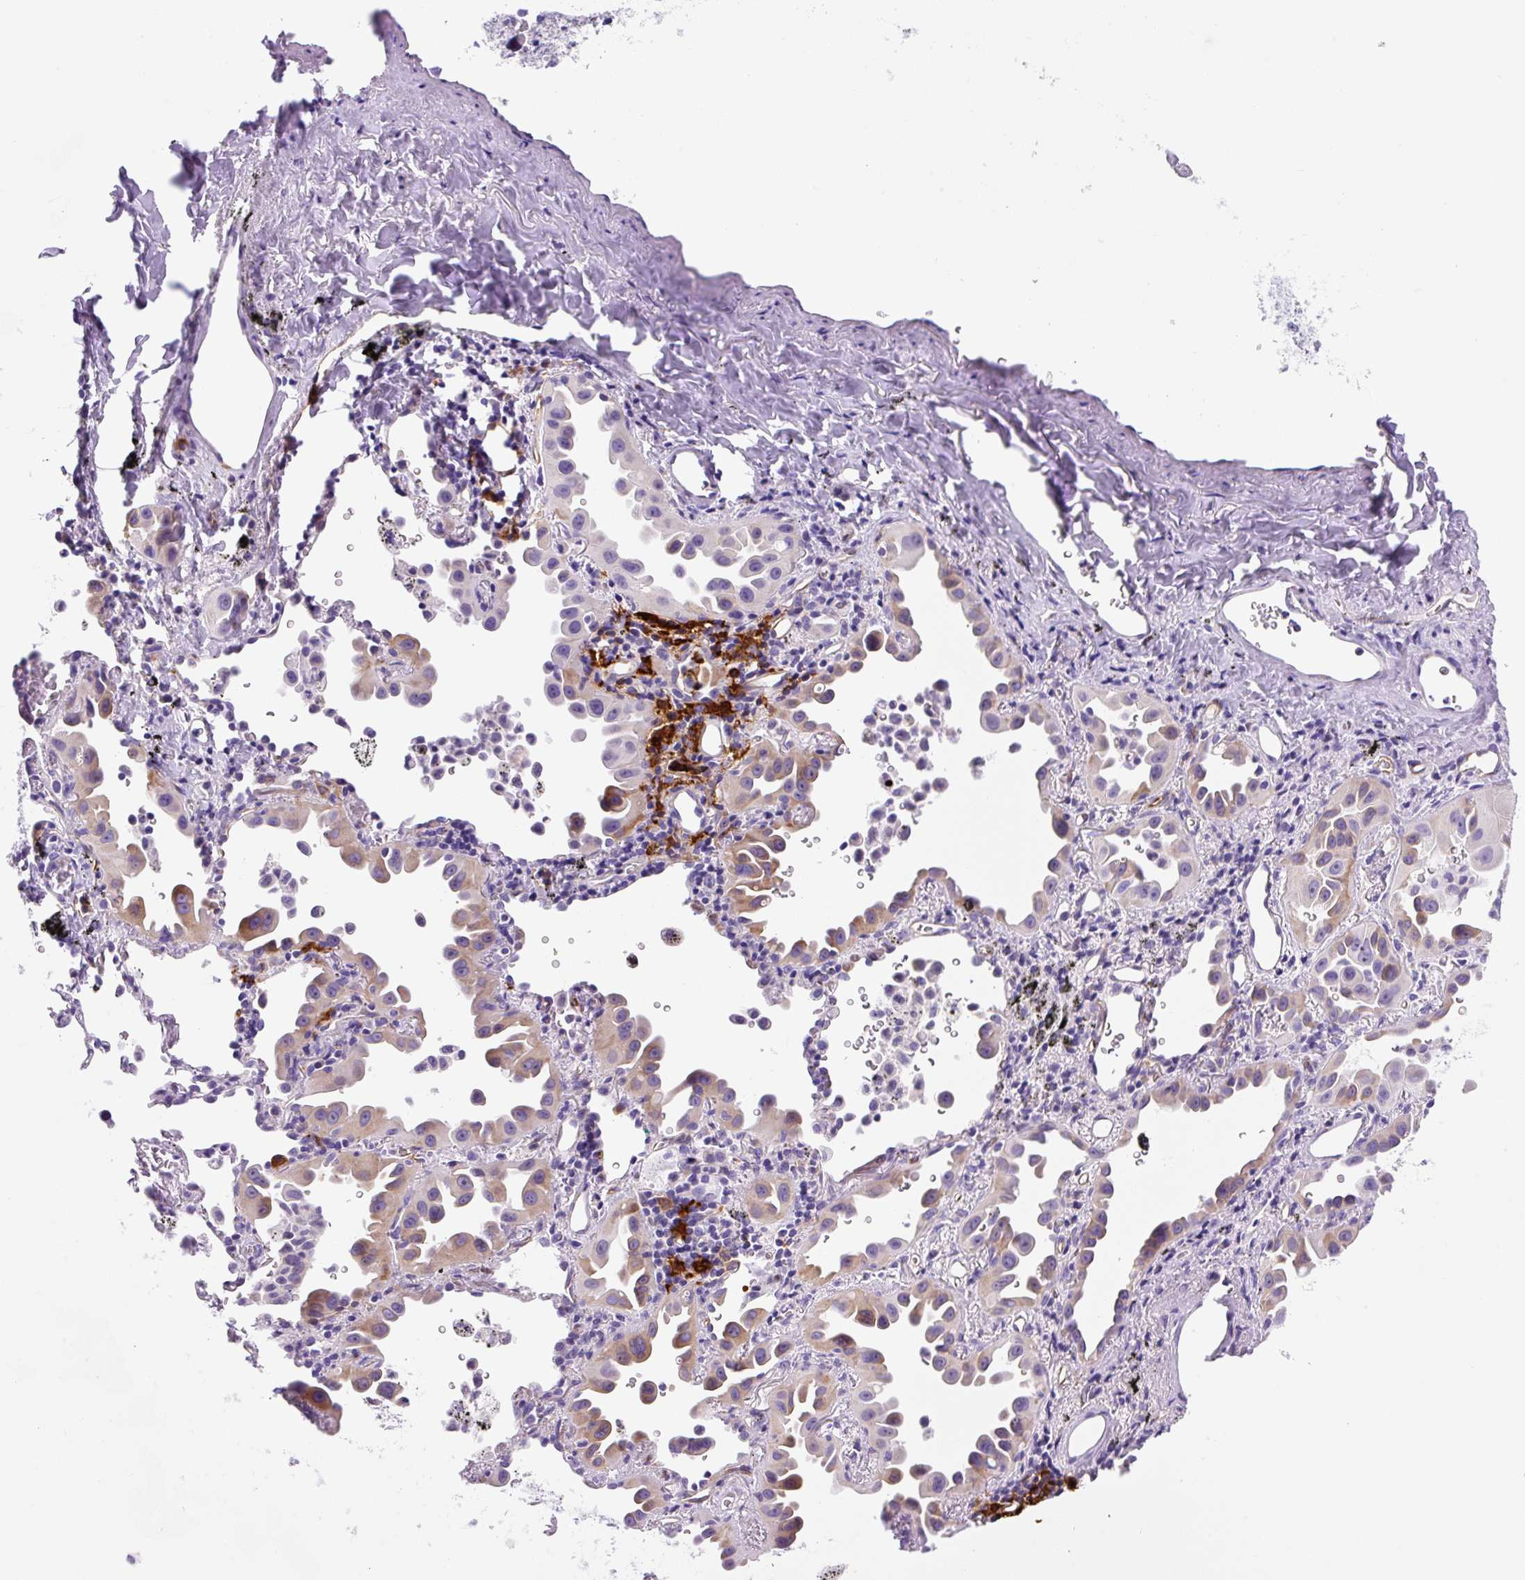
{"staining": {"intensity": "moderate", "quantity": "25%-75%", "location": "cytoplasmic/membranous"}, "tissue": "lung cancer", "cell_type": "Tumor cells", "image_type": "cancer", "snomed": [{"axis": "morphology", "description": "Adenocarcinoma, NOS"}, {"axis": "topography", "description": "Lung"}], "caption": "Brown immunohistochemical staining in human lung cancer reveals moderate cytoplasmic/membranous staining in approximately 25%-75% of tumor cells.", "gene": "ASB4", "patient": {"sex": "male", "age": 68}}